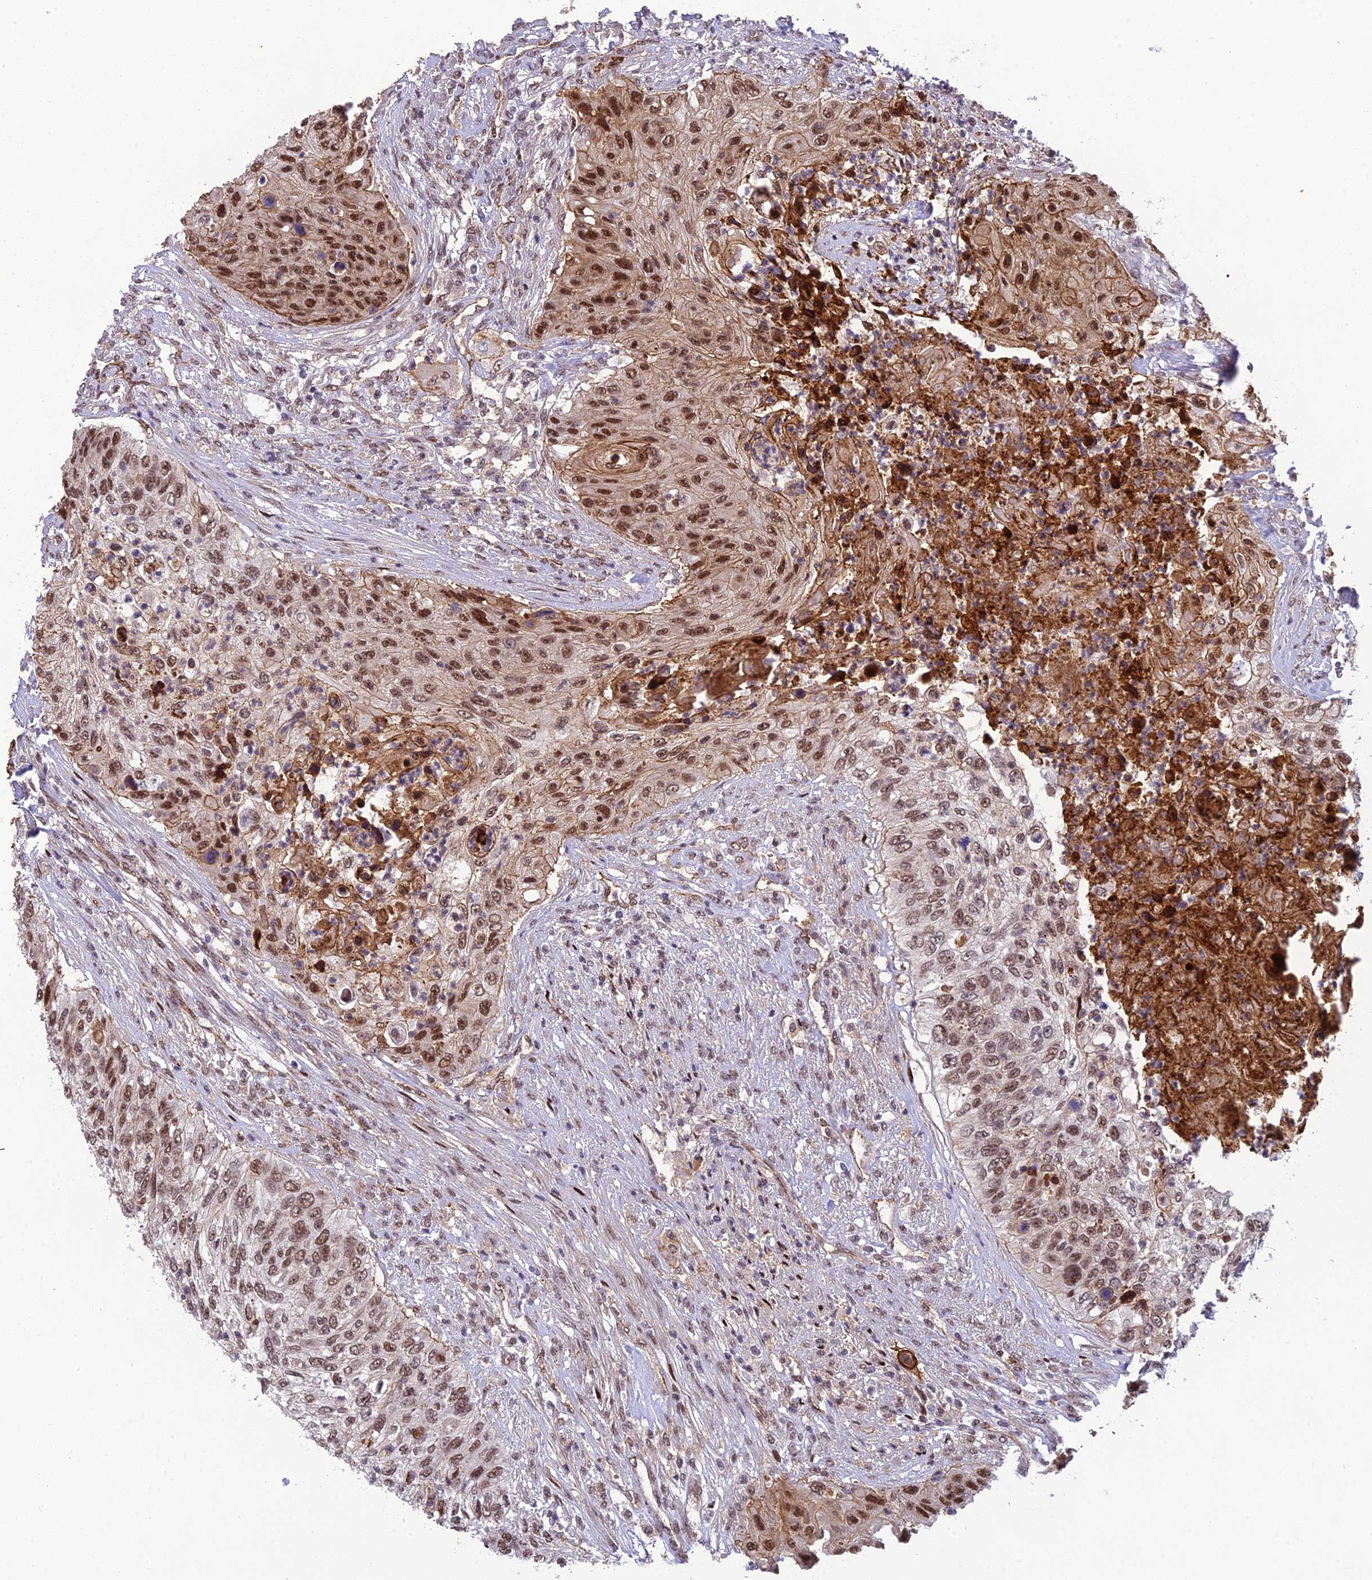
{"staining": {"intensity": "moderate", "quantity": ">75%", "location": "cytoplasmic/membranous,nuclear"}, "tissue": "urothelial cancer", "cell_type": "Tumor cells", "image_type": "cancer", "snomed": [{"axis": "morphology", "description": "Urothelial carcinoma, High grade"}, {"axis": "topography", "description": "Urinary bladder"}], "caption": "Immunohistochemistry staining of high-grade urothelial carcinoma, which demonstrates medium levels of moderate cytoplasmic/membranous and nuclear expression in about >75% of tumor cells indicating moderate cytoplasmic/membranous and nuclear protein expression. The staining was performed using DAB (3,3'-diaminobenzidine) (brown) for protein detection and nuclei were counterstained in hematoxylin (blue).", "gene": "RANBP3", "patient": {"sex": "female", "age": 60}}